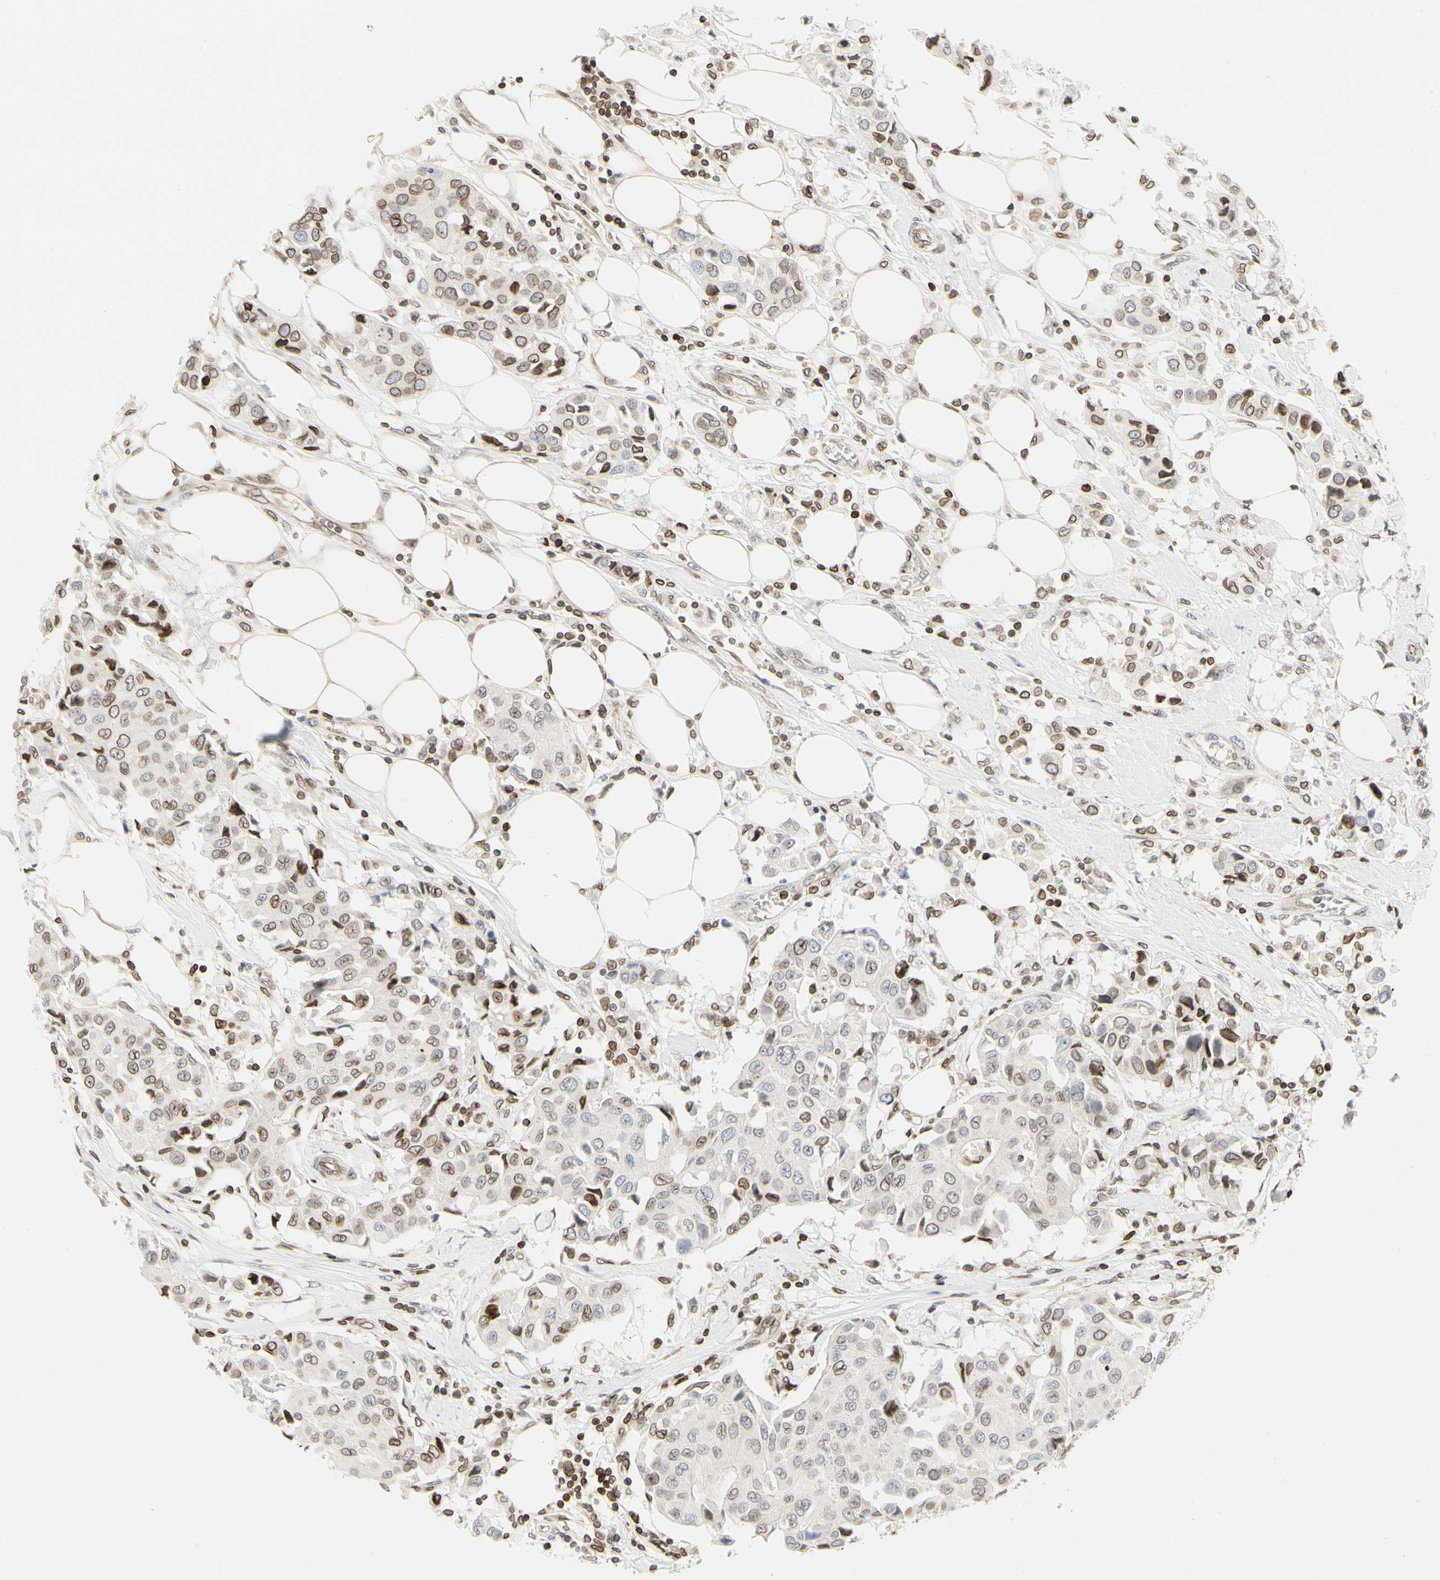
{"staining": {"intensity": "moderate", "quantity": "25%-75%", "location": "cytoplasmic/membranous,nuclear"}, "tissue": "breast cancer", "cell_type": "Tumor cells", "image_type": "cancer", "snomed": [{"axis": "morphology", "description": "Duct carcinoma"}, {"axis": "topography", "description": "Breast"}], "caption": "A photomicrograph of human breast cancer stained for a protein reveals moderate cytoplasmic/membranous and nuclear brown staining in tumor cells. The staining was performed using DAB (3,3'-diaminobenzidine) to visualize the protein expression in brown, while the nuclei were stained in blue with hematoxylin (Magnification: 20x).", "gene": "TMPO", "patient": {"sex": "female", "age": 80}}